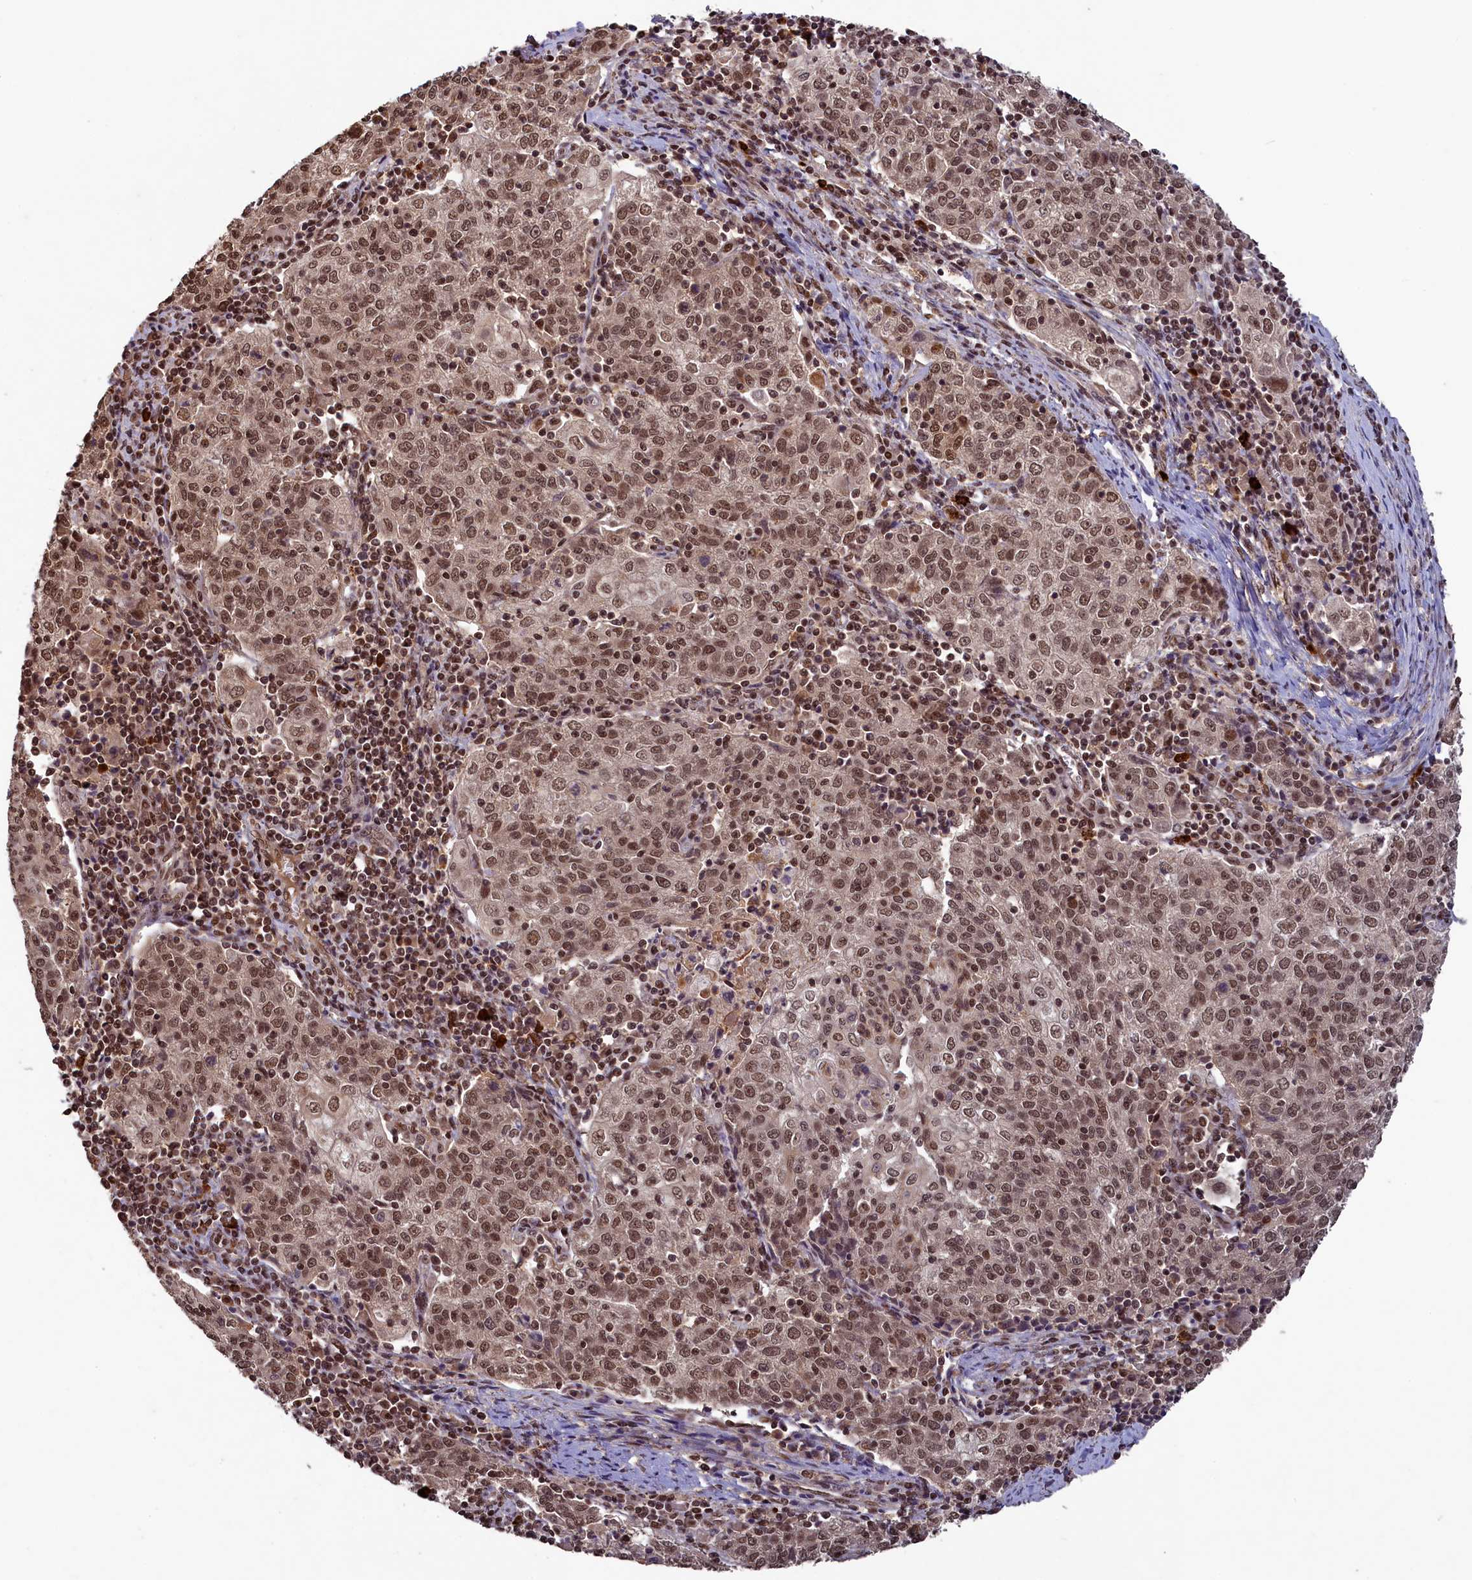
{"staining": {"intensity": "moderate", "quantity": ">75%", "location": "nuclear"}, "tissue": "cervical cancer", "cell_type": "Tumor cells", "image_type": "cancer", "snomed": [{"axis": "morphology", "description": "Squamous cell carcinoma, NOS"}, {"axis": "topography", "description": "Cervix"}], "caption": "The image exhibits a brown stain indicating the presence of a protein in the nuclear of tumor cells in squamous cell carcinoma (cervical).", "gene": "NAE1", "patient": {"sex": "female", "age": 48}}